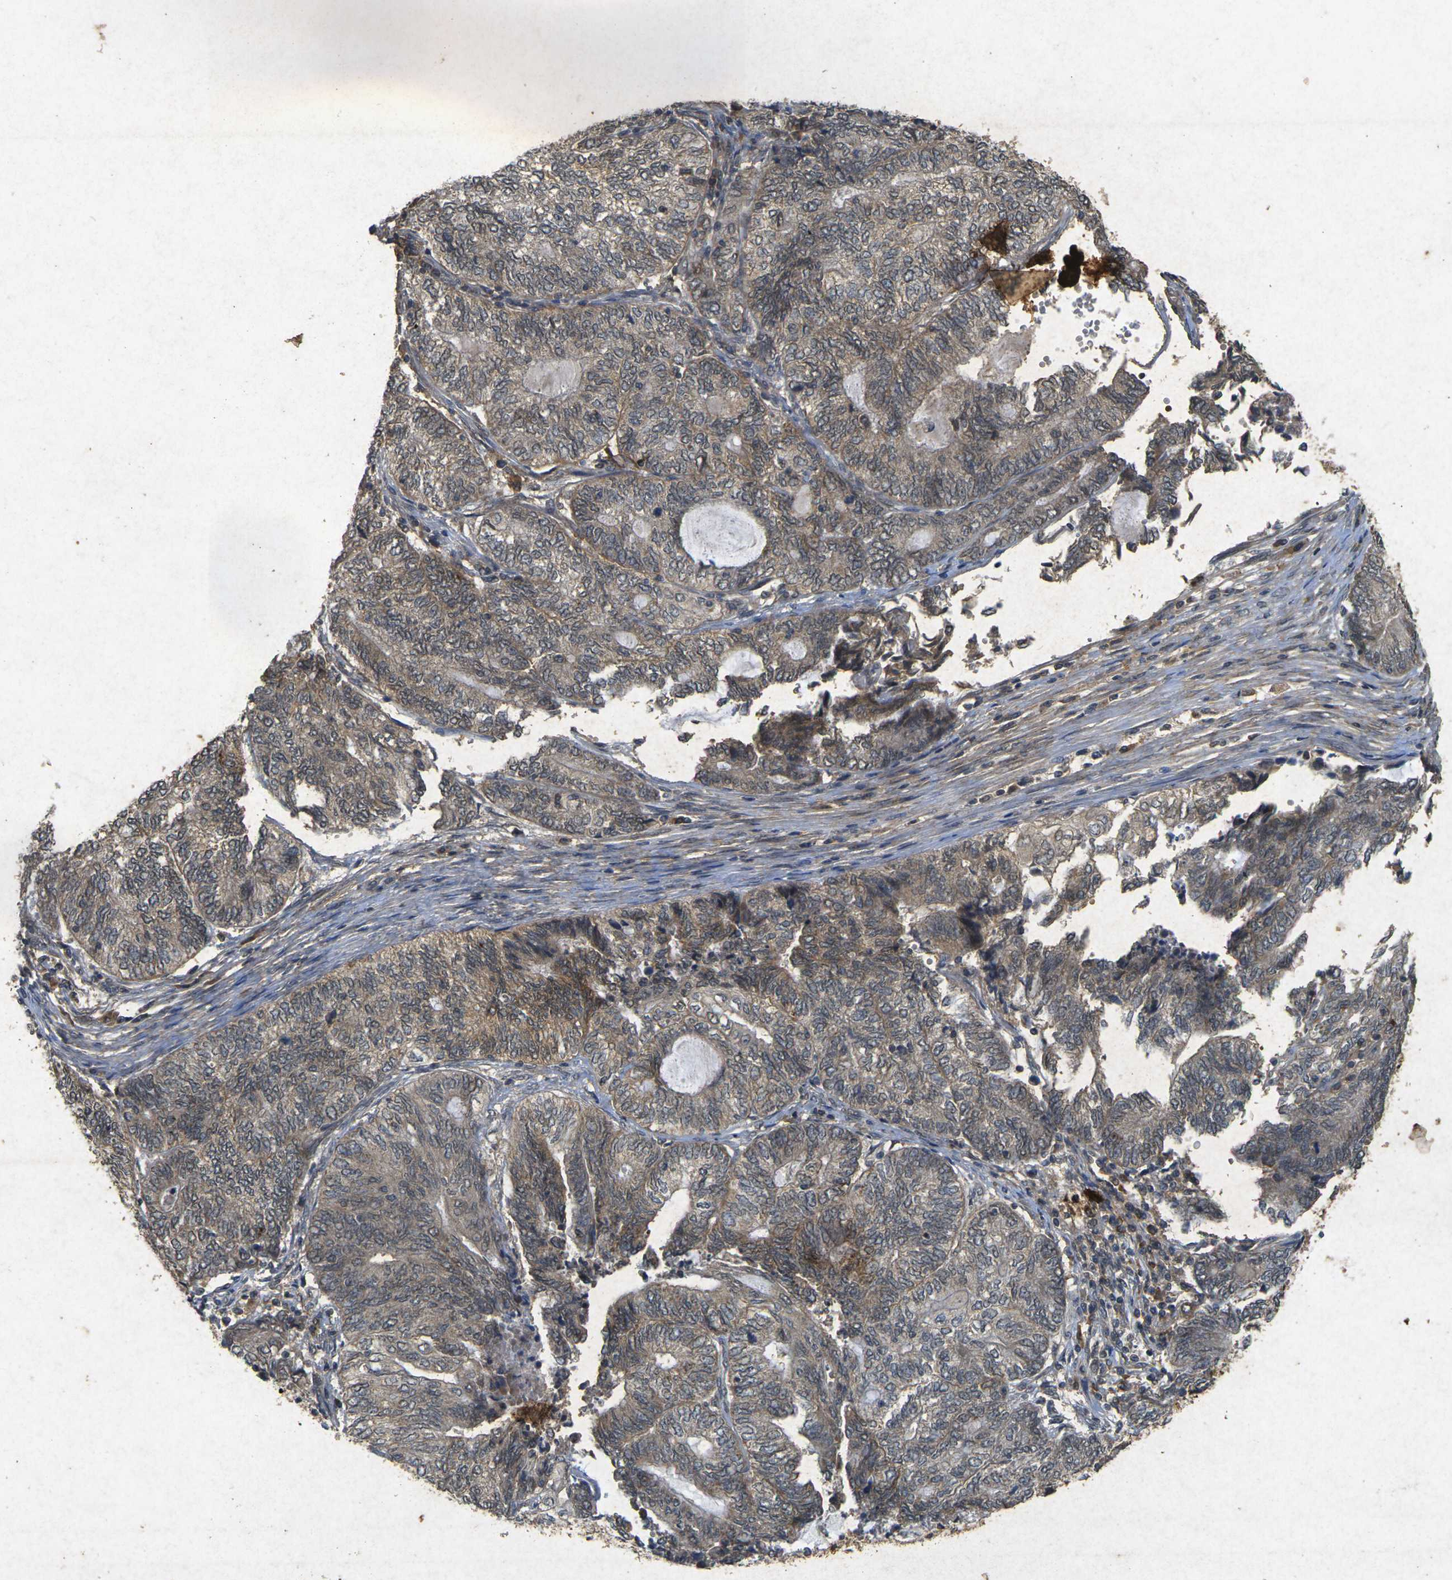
{"staining": {"intensity": "weak", "quantity": ">75%", "location": "cytoplasmic/membranous"}, "tissue": "endometrial cancer", "cell_type": "Tumor cells", "image_type": "cancer", "snomed": [{"axis": "morphology", "description": "Adenocarcinoma, NOS"}, {"axis": "topography", "description": "Uterus"}, {"axis": "topography", "description": "Endometrium"}], "caption": "IHC photomicrograph of endometrial cancer stained for a protein (brown), which displays low levels of weak cytoplasmic/membranous positivity in approximately >75% of tumor cells.", "gene": "ERN1", "patient": {"sex": "female", "age": 70}}